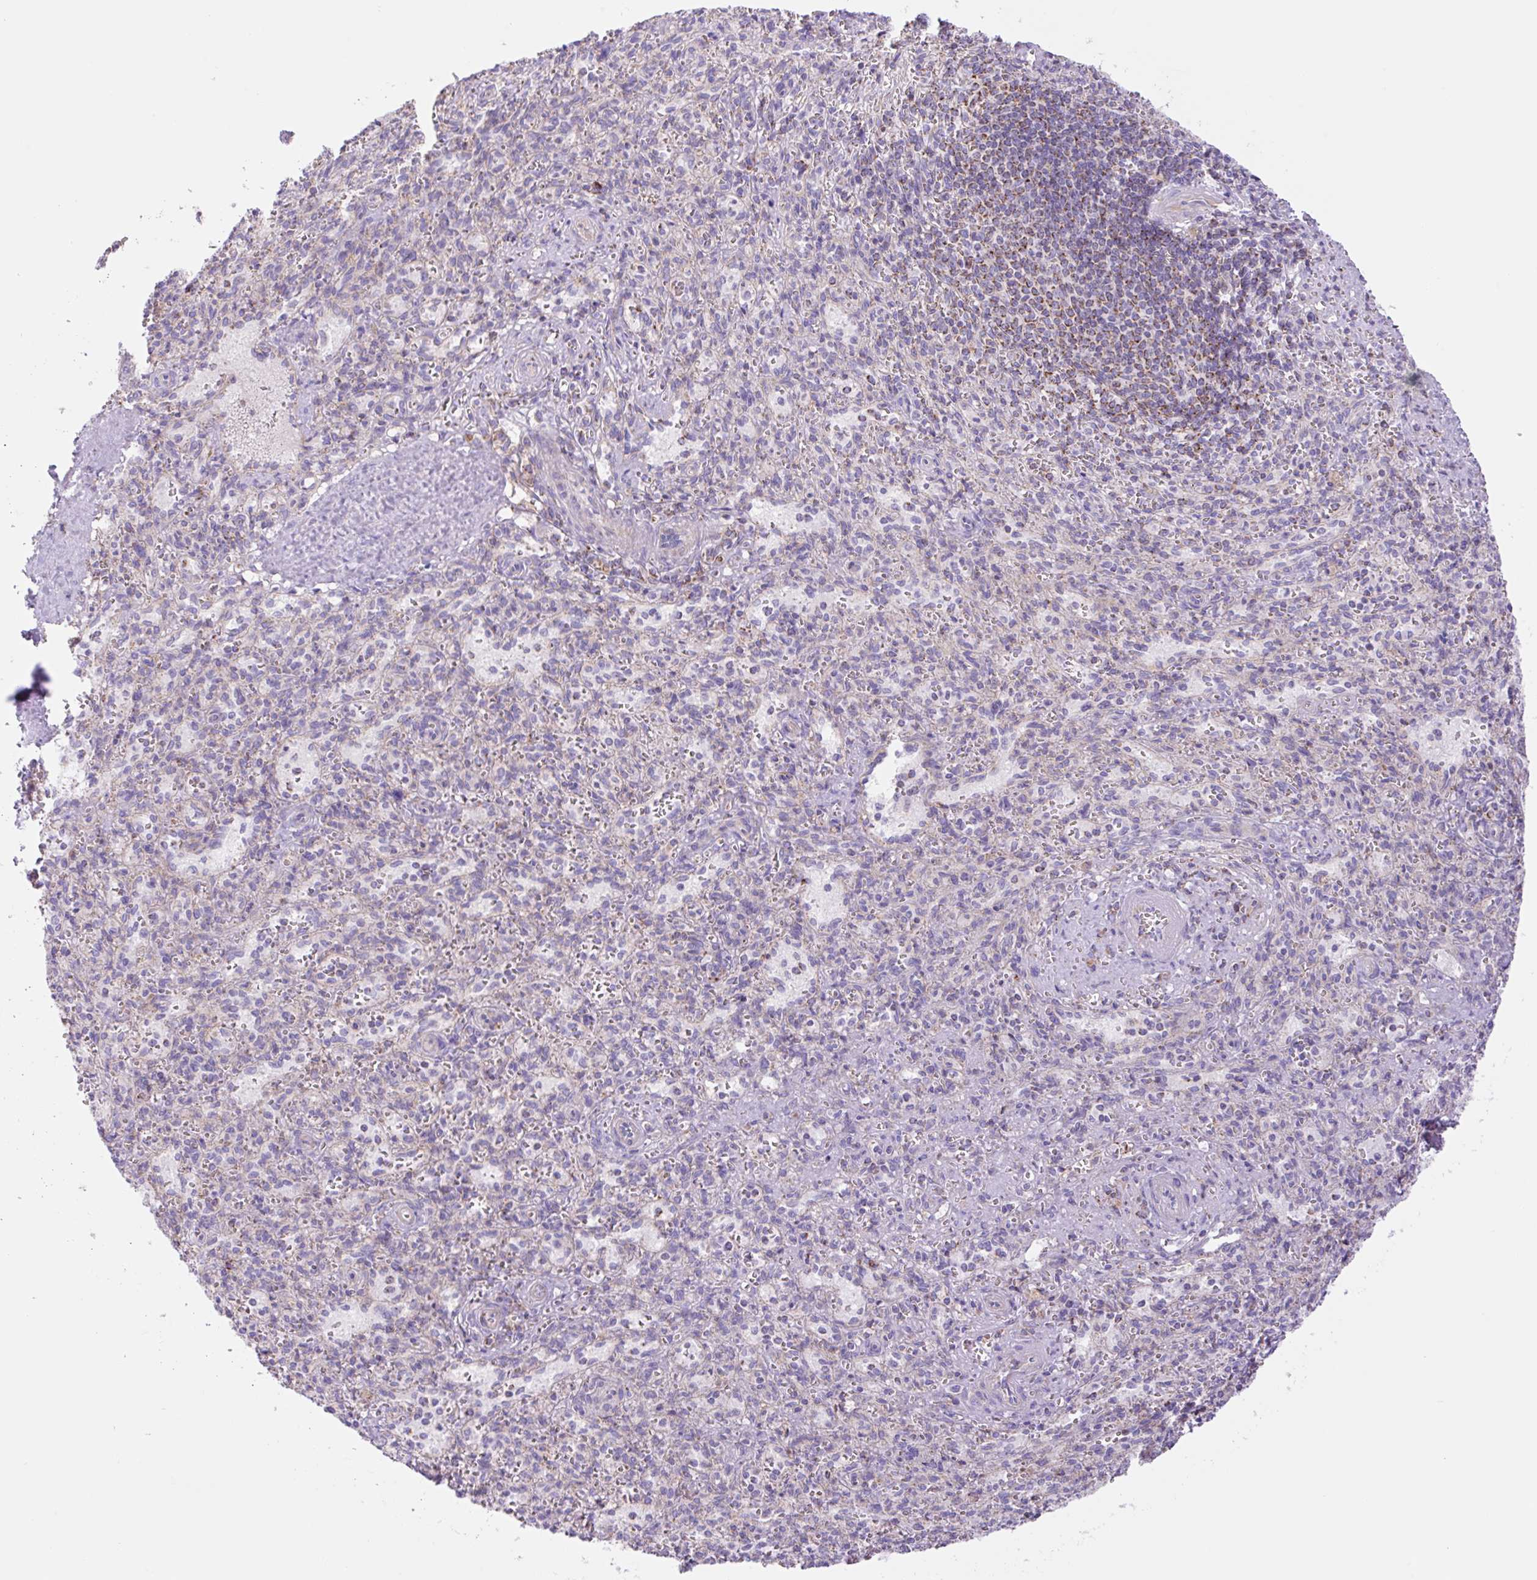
{"staining": {"intensity": "moderate", "quantity": "<25%", "location": "cytoplasmic/membranous"}, "tissue": "spleen", "cell_type": "Cells in red pulp", "image_type": "normal", "snomed": [{"axis": "morphology", "description": "Normal tissue, NOS"}, {"axis": "topography", "description": "Spleen"}], "caption": "Immunohistochemical staining of benign spleen shows <25% levels of moderate cytoplasmic/membranous protein staining in approximately <25% of cells in red pulp.", "gene": "ETNK2", "patient": {"sex": "female", "age": 26}}